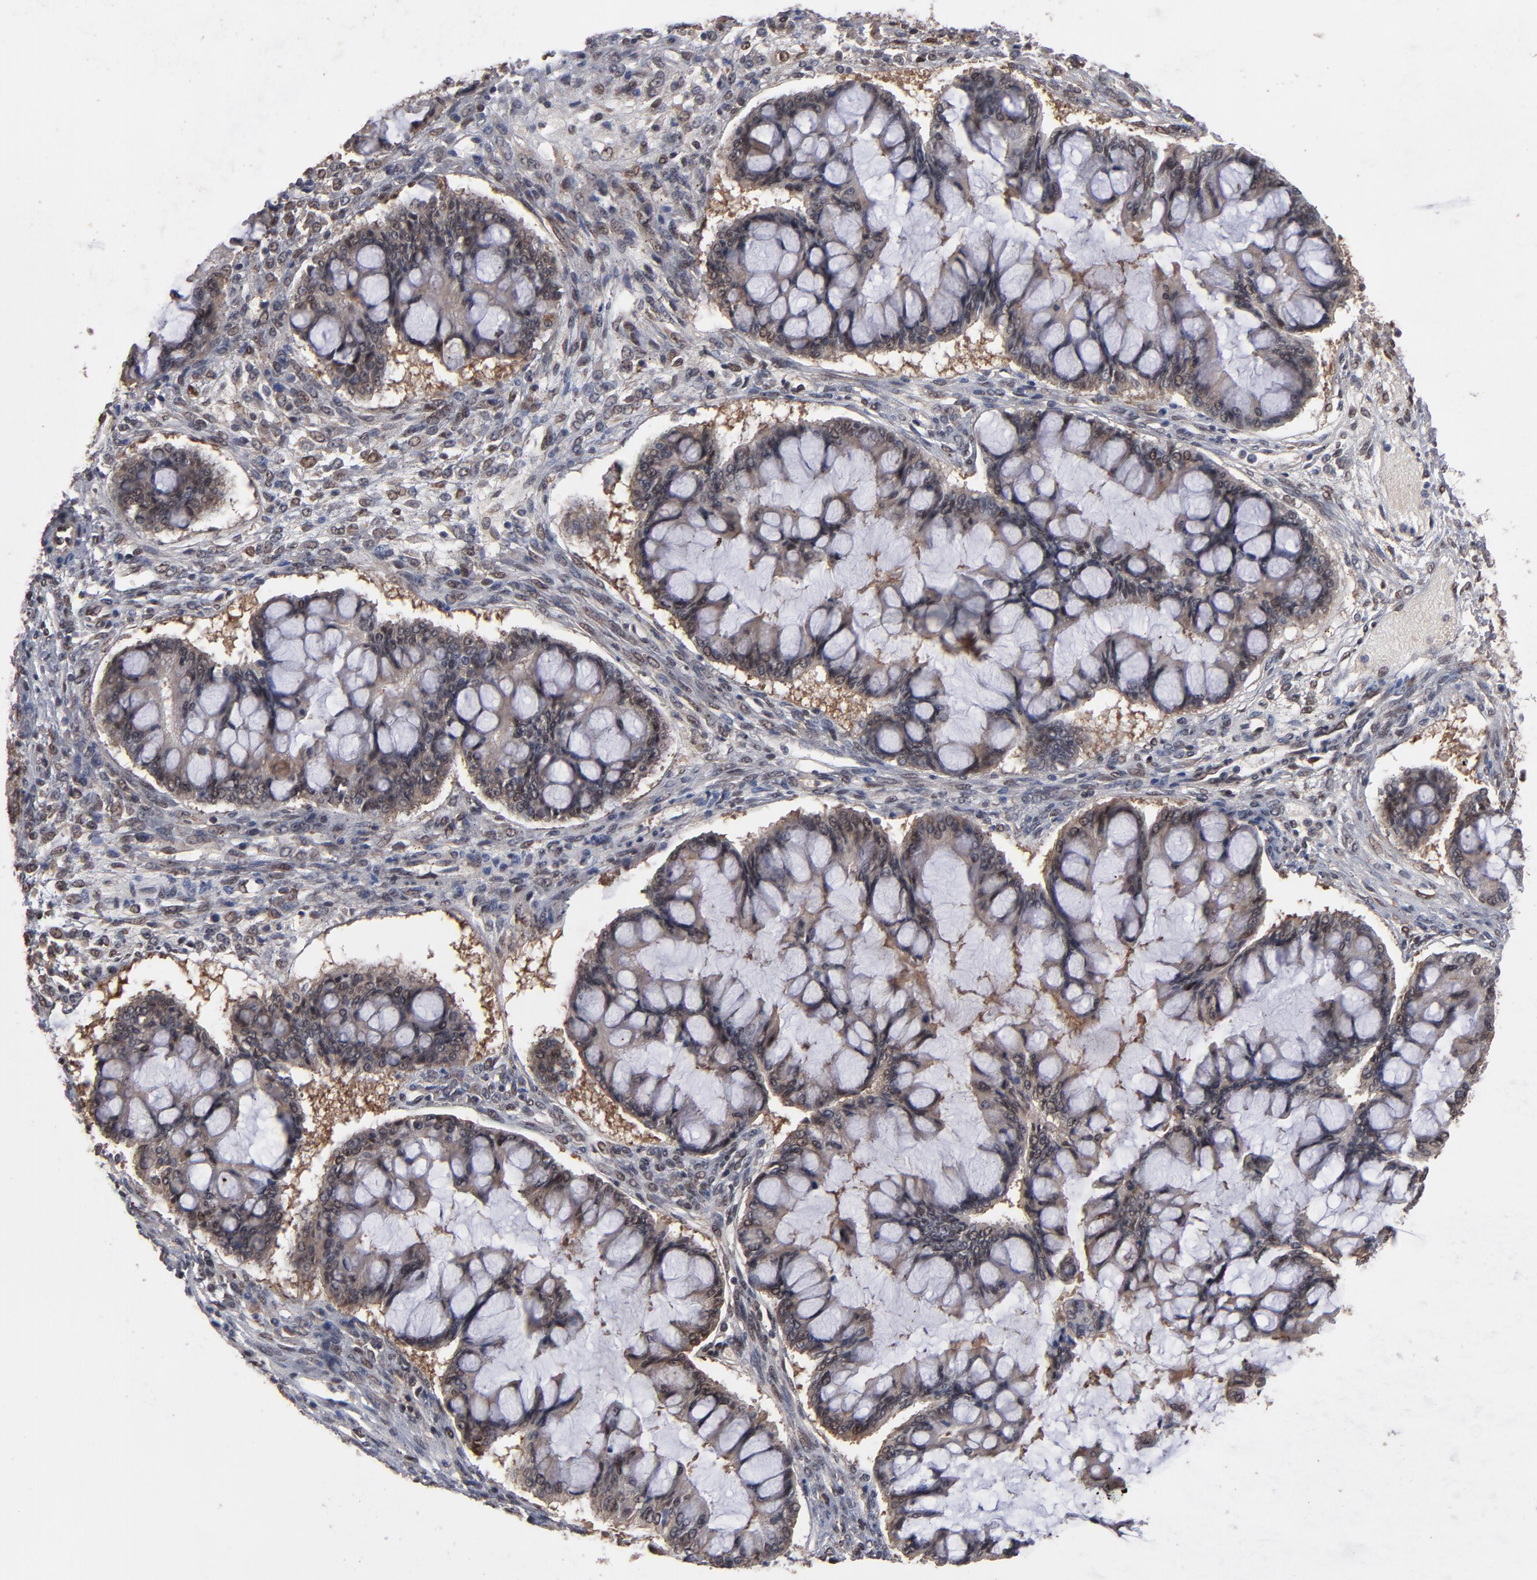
{"staining": {"intensity": "weak", "quantity": ">75%", "location": "cytoplasmic/membranous,nuclear"}, "tissue": "ovarian cancer", "cell_type": "Tumor cells", "image_type": "cancer", "snomed": [{"axis": "morphology", "description": "Cystadenocarcinoma, mucinous, NOS"}, {"axis": "topography", "description": "Ovary"}], "caption": "Immunohistochemical staining of human ovarian mucinous cystadenocarcinoma shows low levels of weak cytoplasmic/membranous and nuclear protein staining in about >75% of tumor cells. (Brightfield microscopy of DAB IHC at high magnification).", "gene": "HUWE1", "patient": {"sex": "female", "age": 73}}